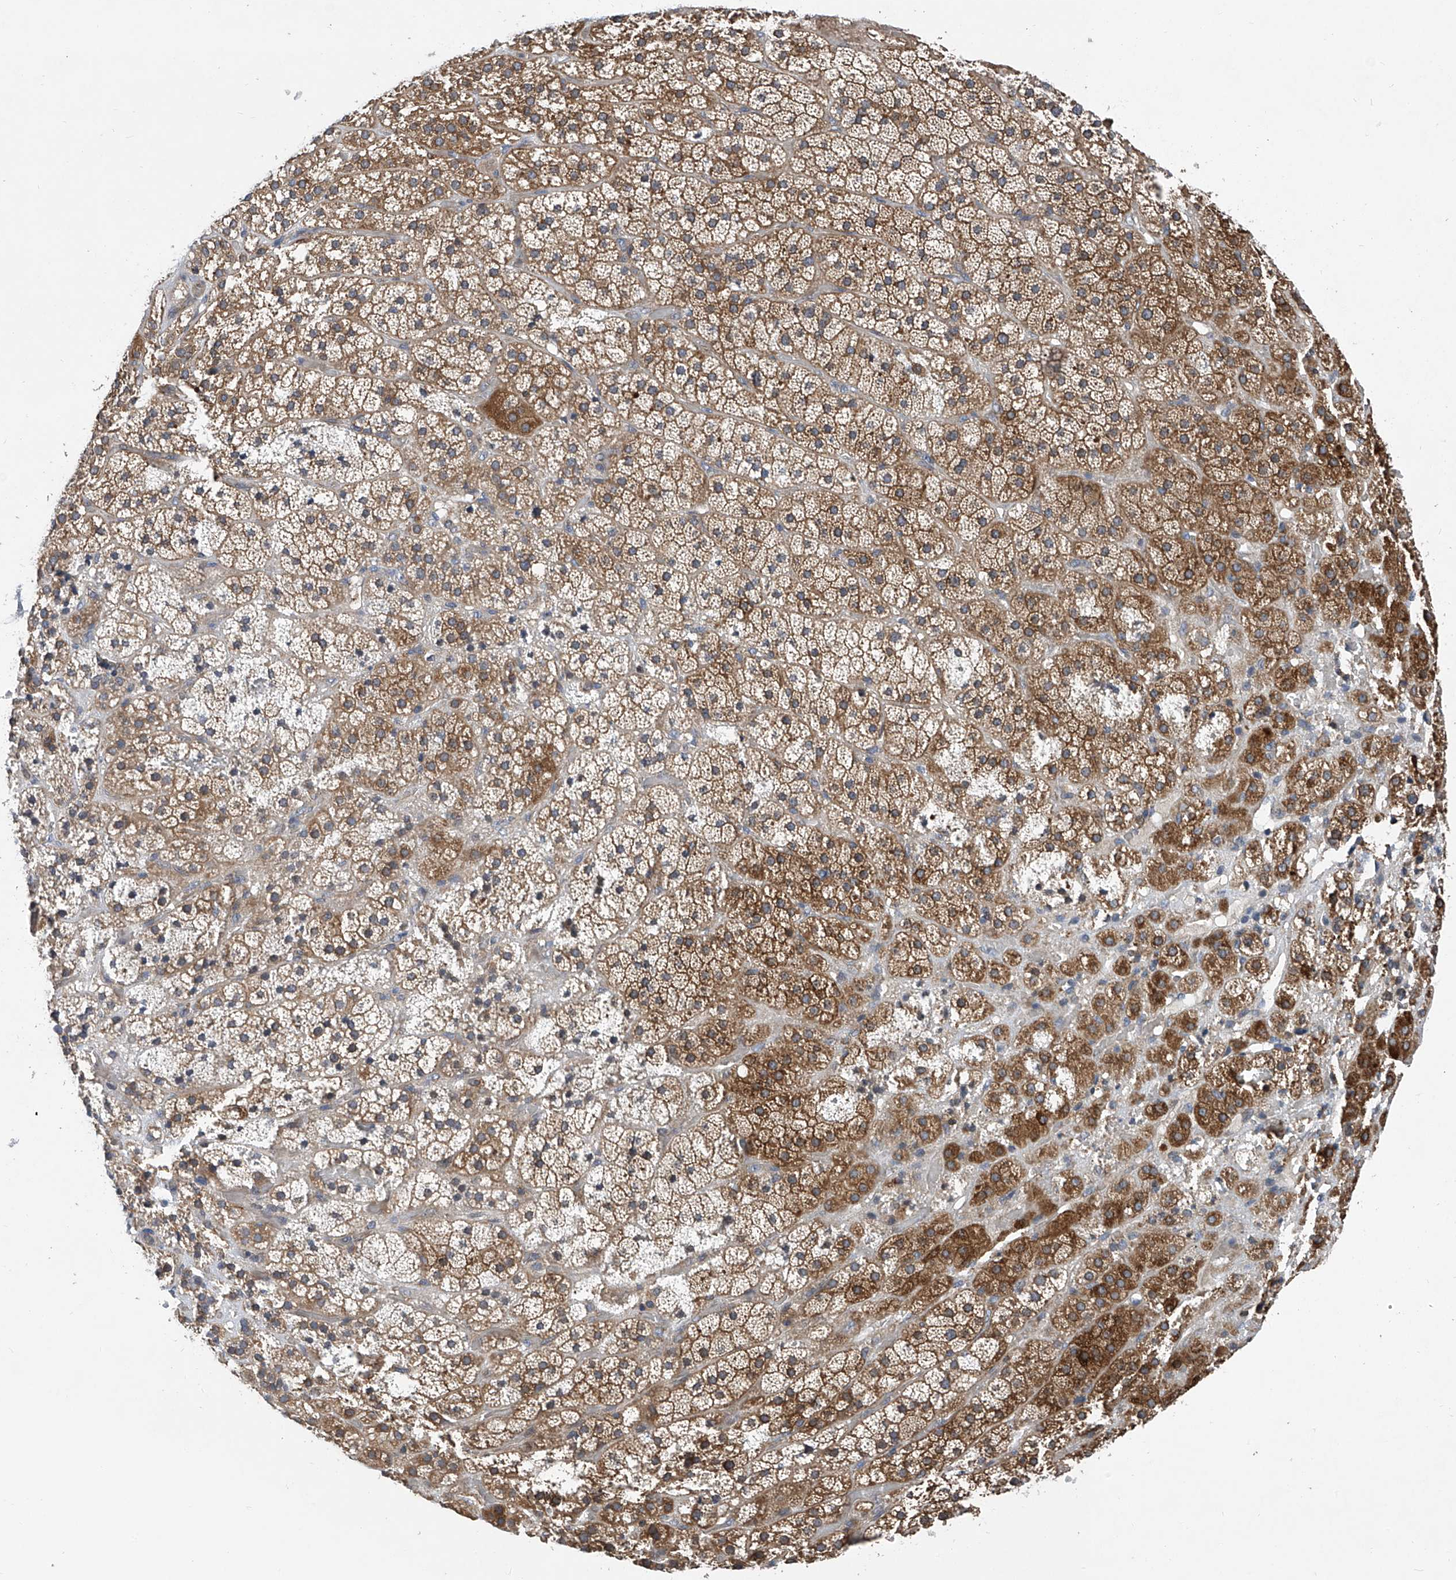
{"staining": {"intensity": "strong", "quantity": "25%-75%", "location": "cytoplasmic/membranous"}, "tissue": "adrenal gland", "cell_type": "Glandular cells", "image_type": "normal", "snomed": [{"axis": "morphology", "description": "Normal tissue, NOS"}, {"axis": "topography", "description": "Adrenal gland"}], "caption": "A high amount of strong cytoplasmic/membranous staining is identified in approximately 25%-75% of glandular cells in normal adrenal gland.", "gene": "TRIM38", "patient": {"sex": "male", "age": 57}}